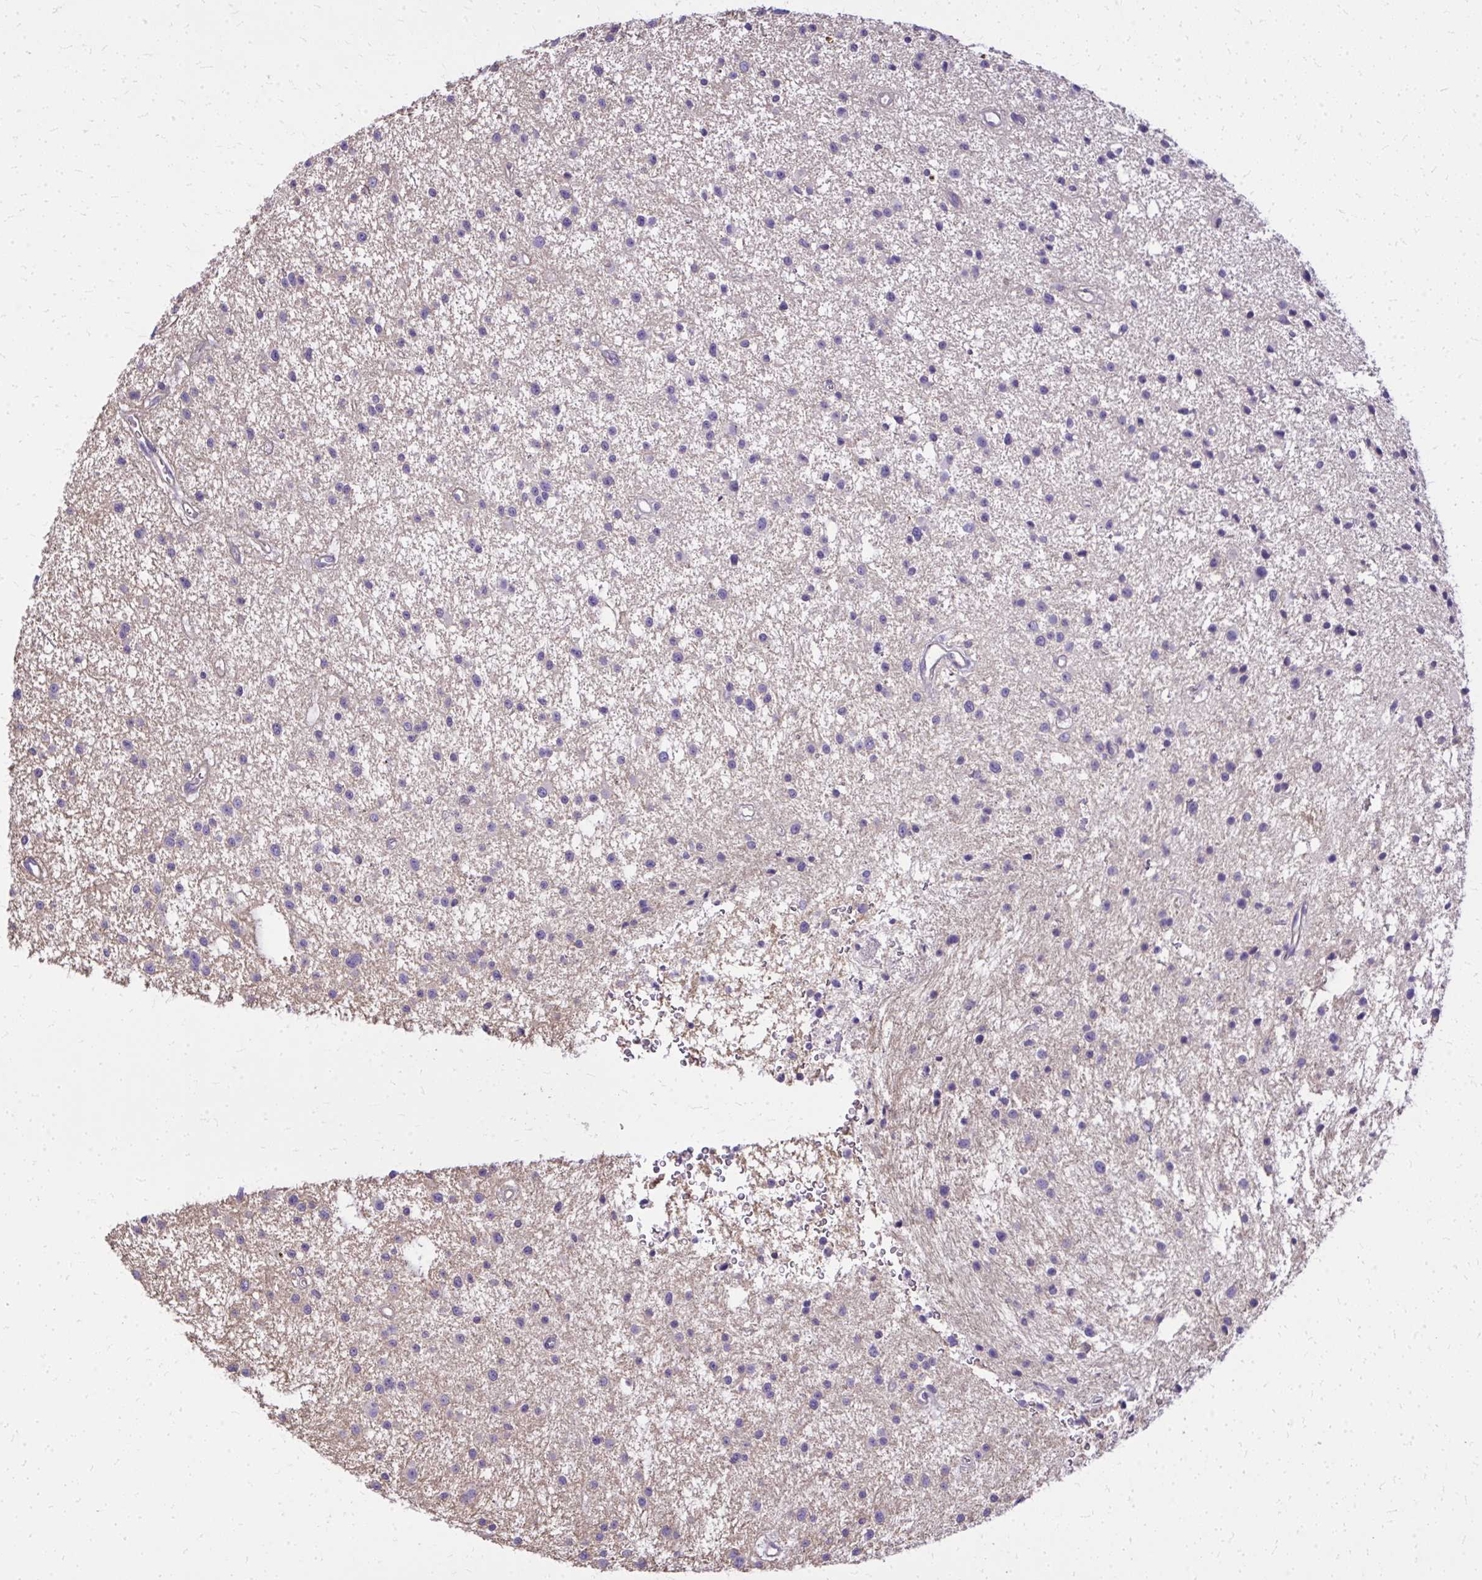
{"staining": {"intensity": "negative", "quantity": "none", "location": "none"}, "tissue": "glioma", "cell_type": "Tumor cells", "image_type": "cancer", "snomed": [{"axis": "morphology", "description": "Glioma, malignant, Low grade"}, {"axis": "topography", "description": "Brain"}], "caption": "The immunohistochemistry photomicrograph has no significant expression in tumor cells of glioma tissue. Nuclei are stained in blue.", "gene": "RUNDC3B", "patient": {"sex": "male", "age": 43}}